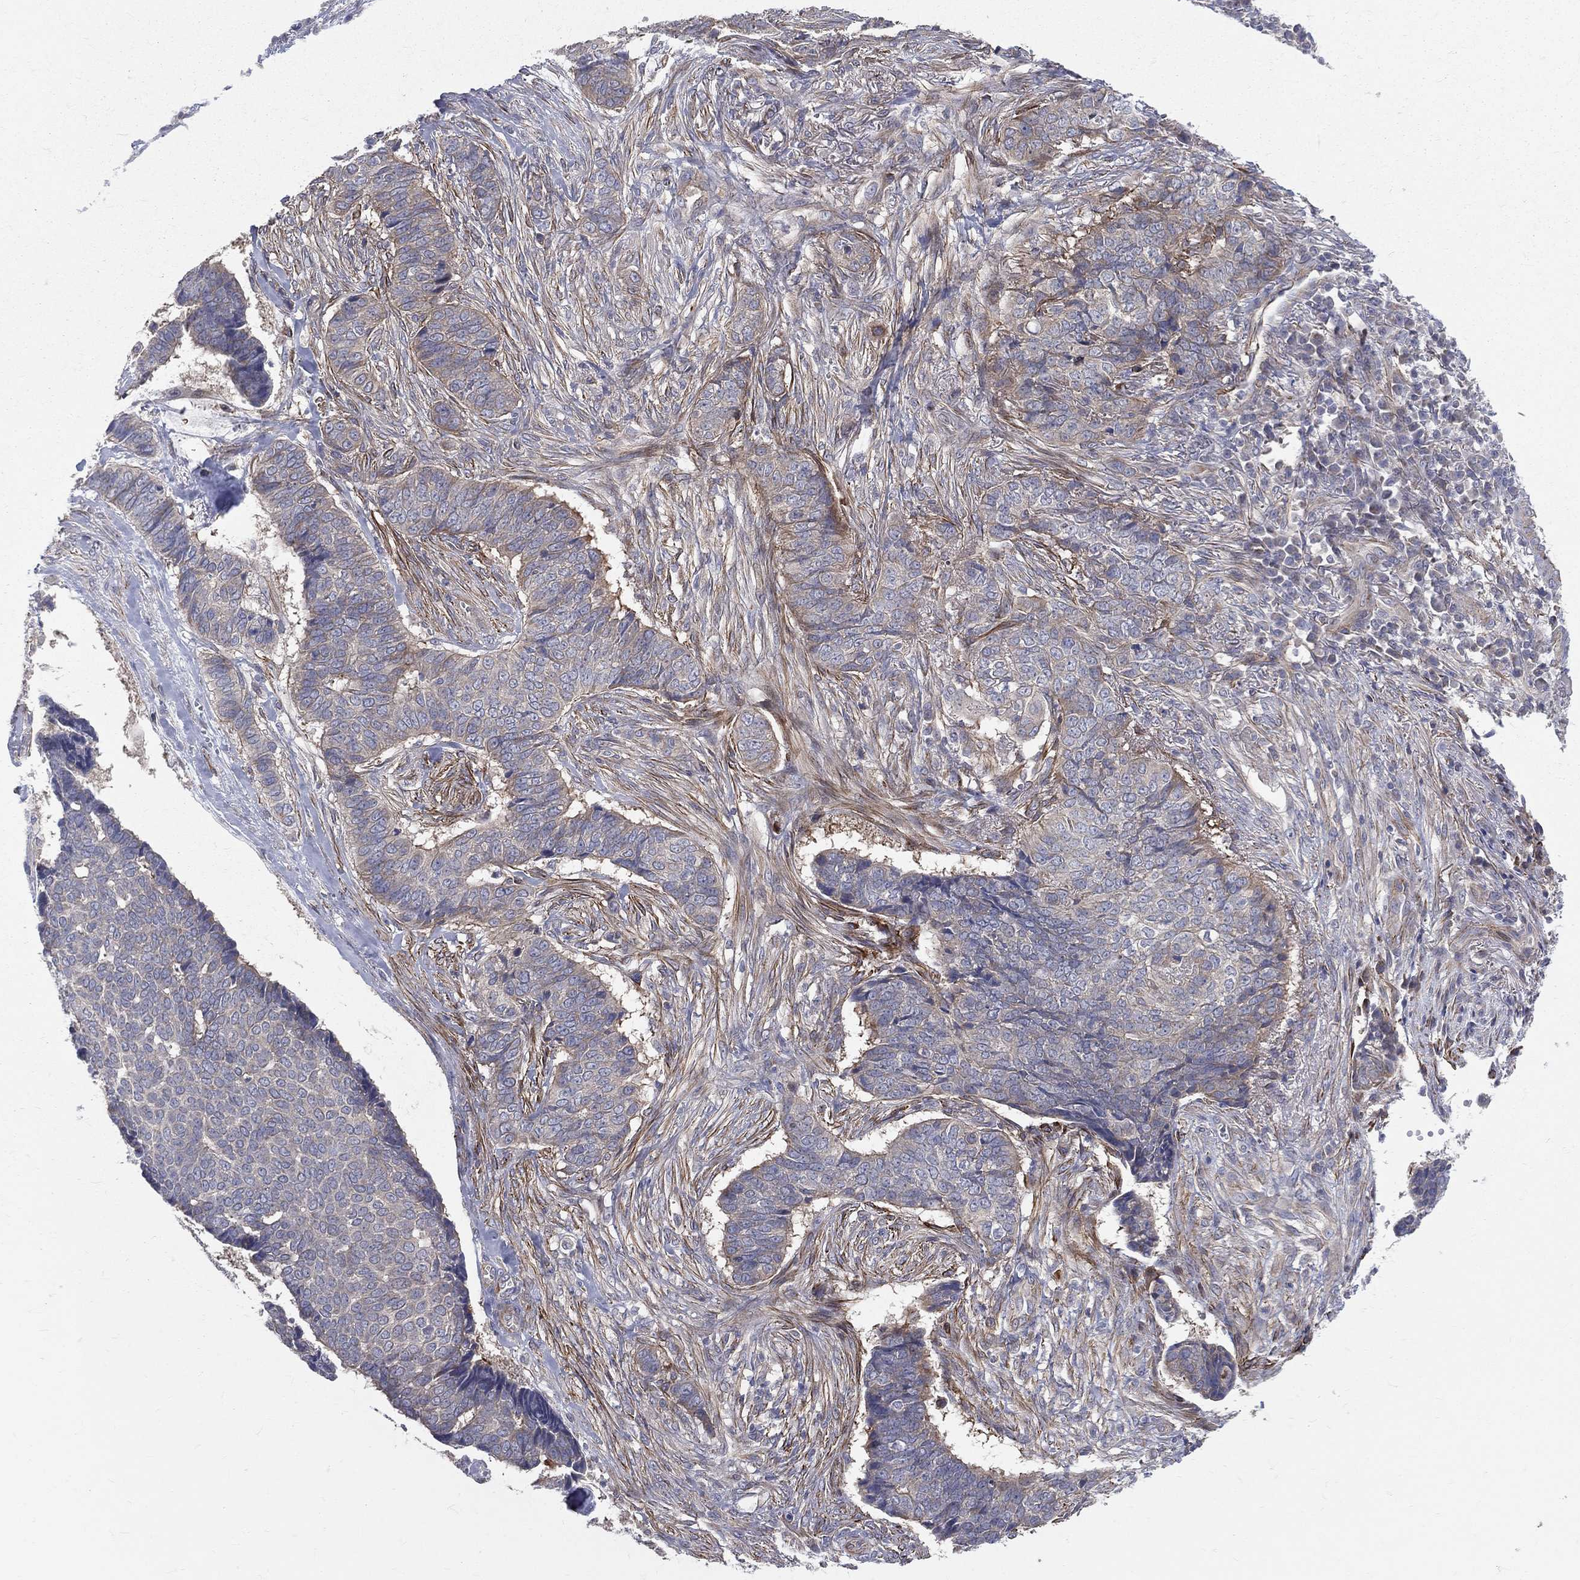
{"staining": {"intensity": "moderate", "quantity": "<25%", "location": "cytoplasmic/membranous"}, "tissue": "skin cancer", "cell_type": "Tumor cells", "image_type": "cancer", "snomed": [{"axis": "morphology", "description": "Basal cell carcinoma"}, {"axis": "topography", "description": "Skin"}], "caption": "Tumor cells demonstrate low levels of moderate cytoplasmic/membranous positivity in about <25% of cells in basal cell carcinoma (skin).", "gene": "POMZP3", "patient": {"sex": "male", "age": 86}}